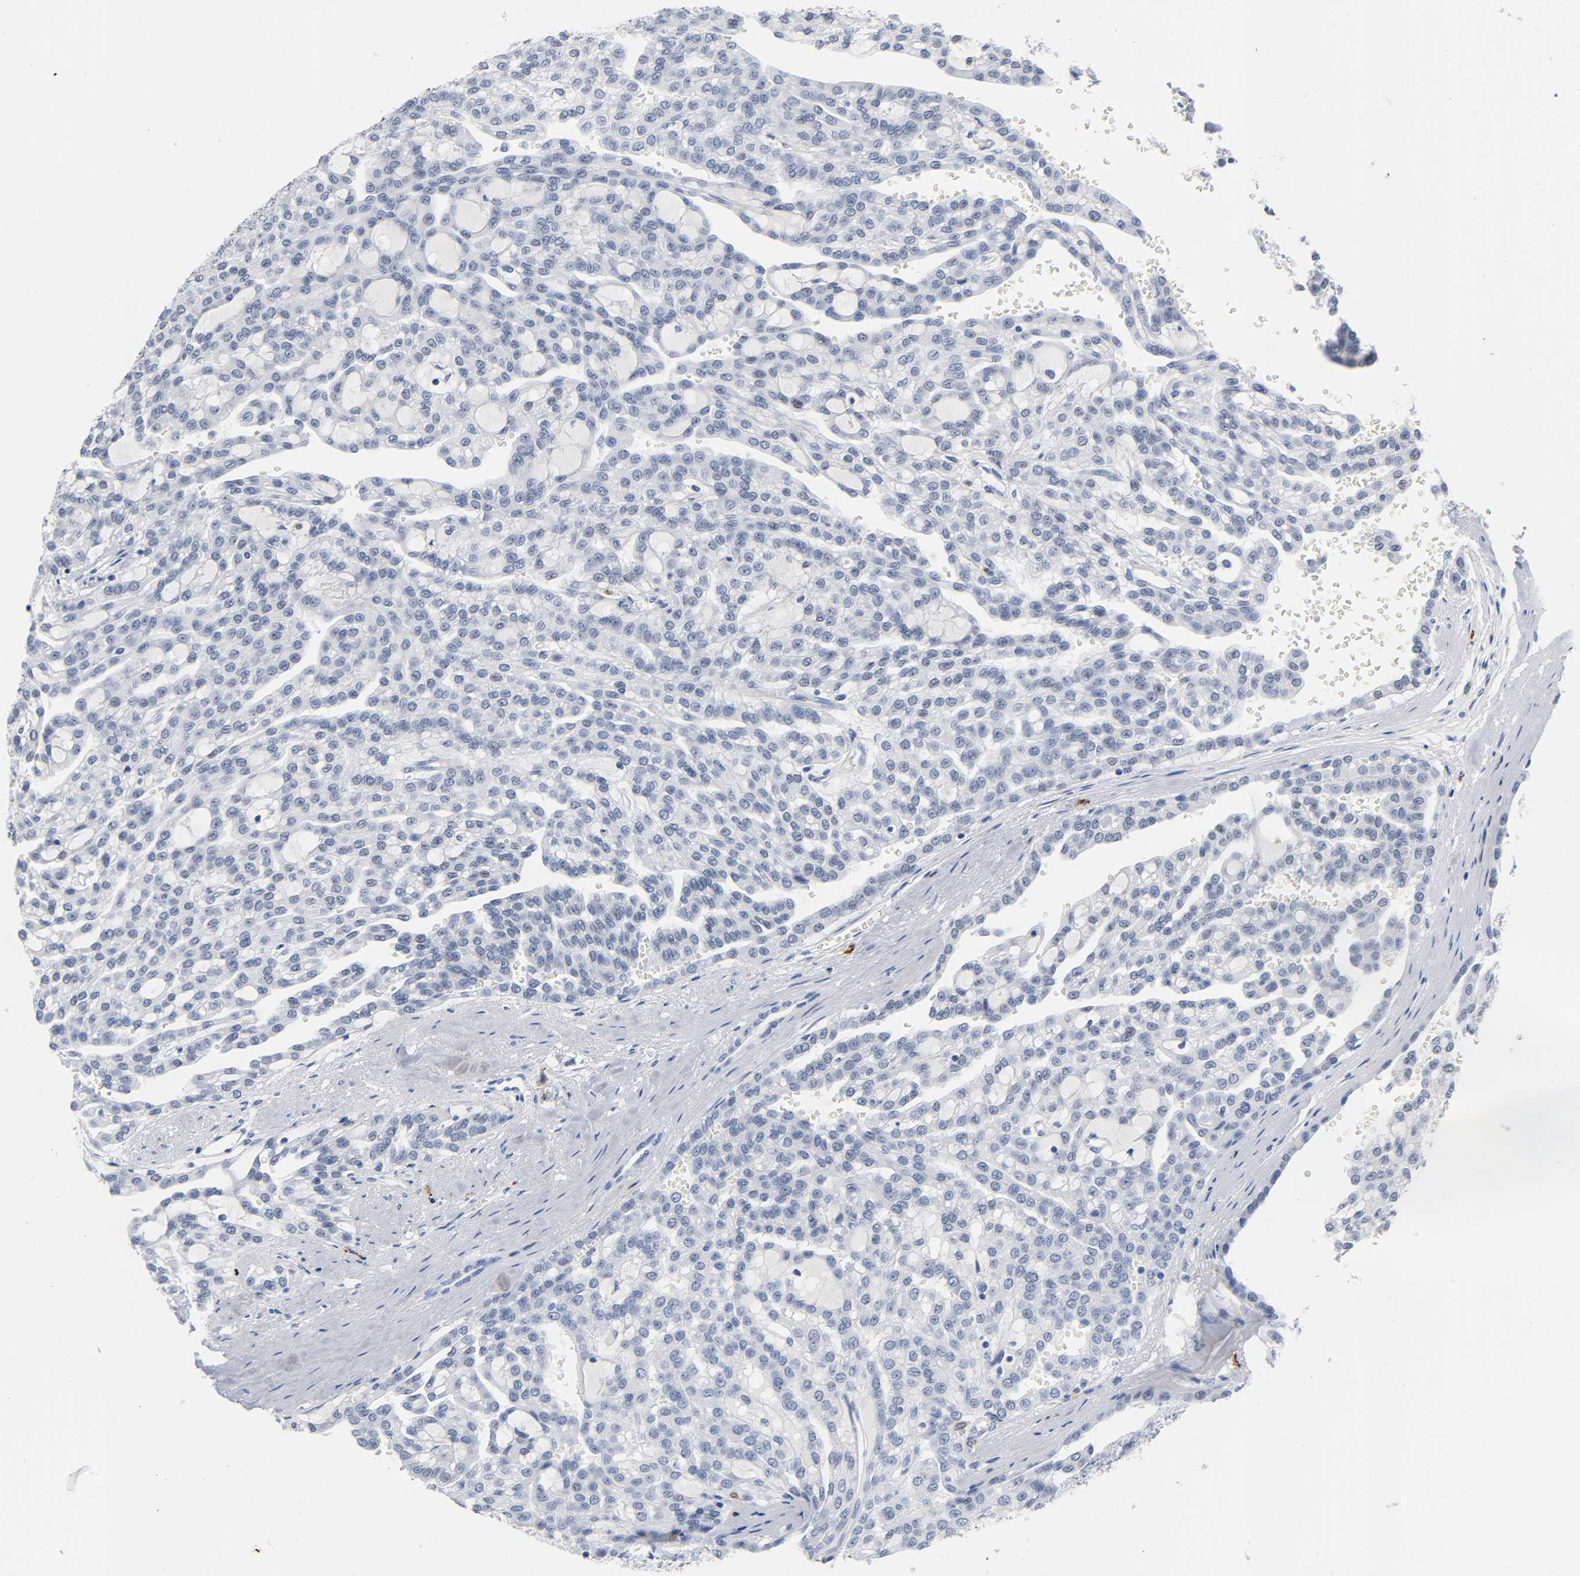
{"staining": {"intensity": "weak", "quantity": "<25%", "location": "nuclear"}, "tissue": "renal cancer", "cell_type": "Tumor cells", "image_type": "cancer", "snomed": [{"axis": "morphology", "description": "Adenocarcinoma, NOS"}, {"axis": "topography", "description": "Kidney"}], "caption": "An image of human renal adenocarcinoma is negative for staining in tumor cells.", "gene": "NAB2", "patient": {"sex": "male", "age": 63}}